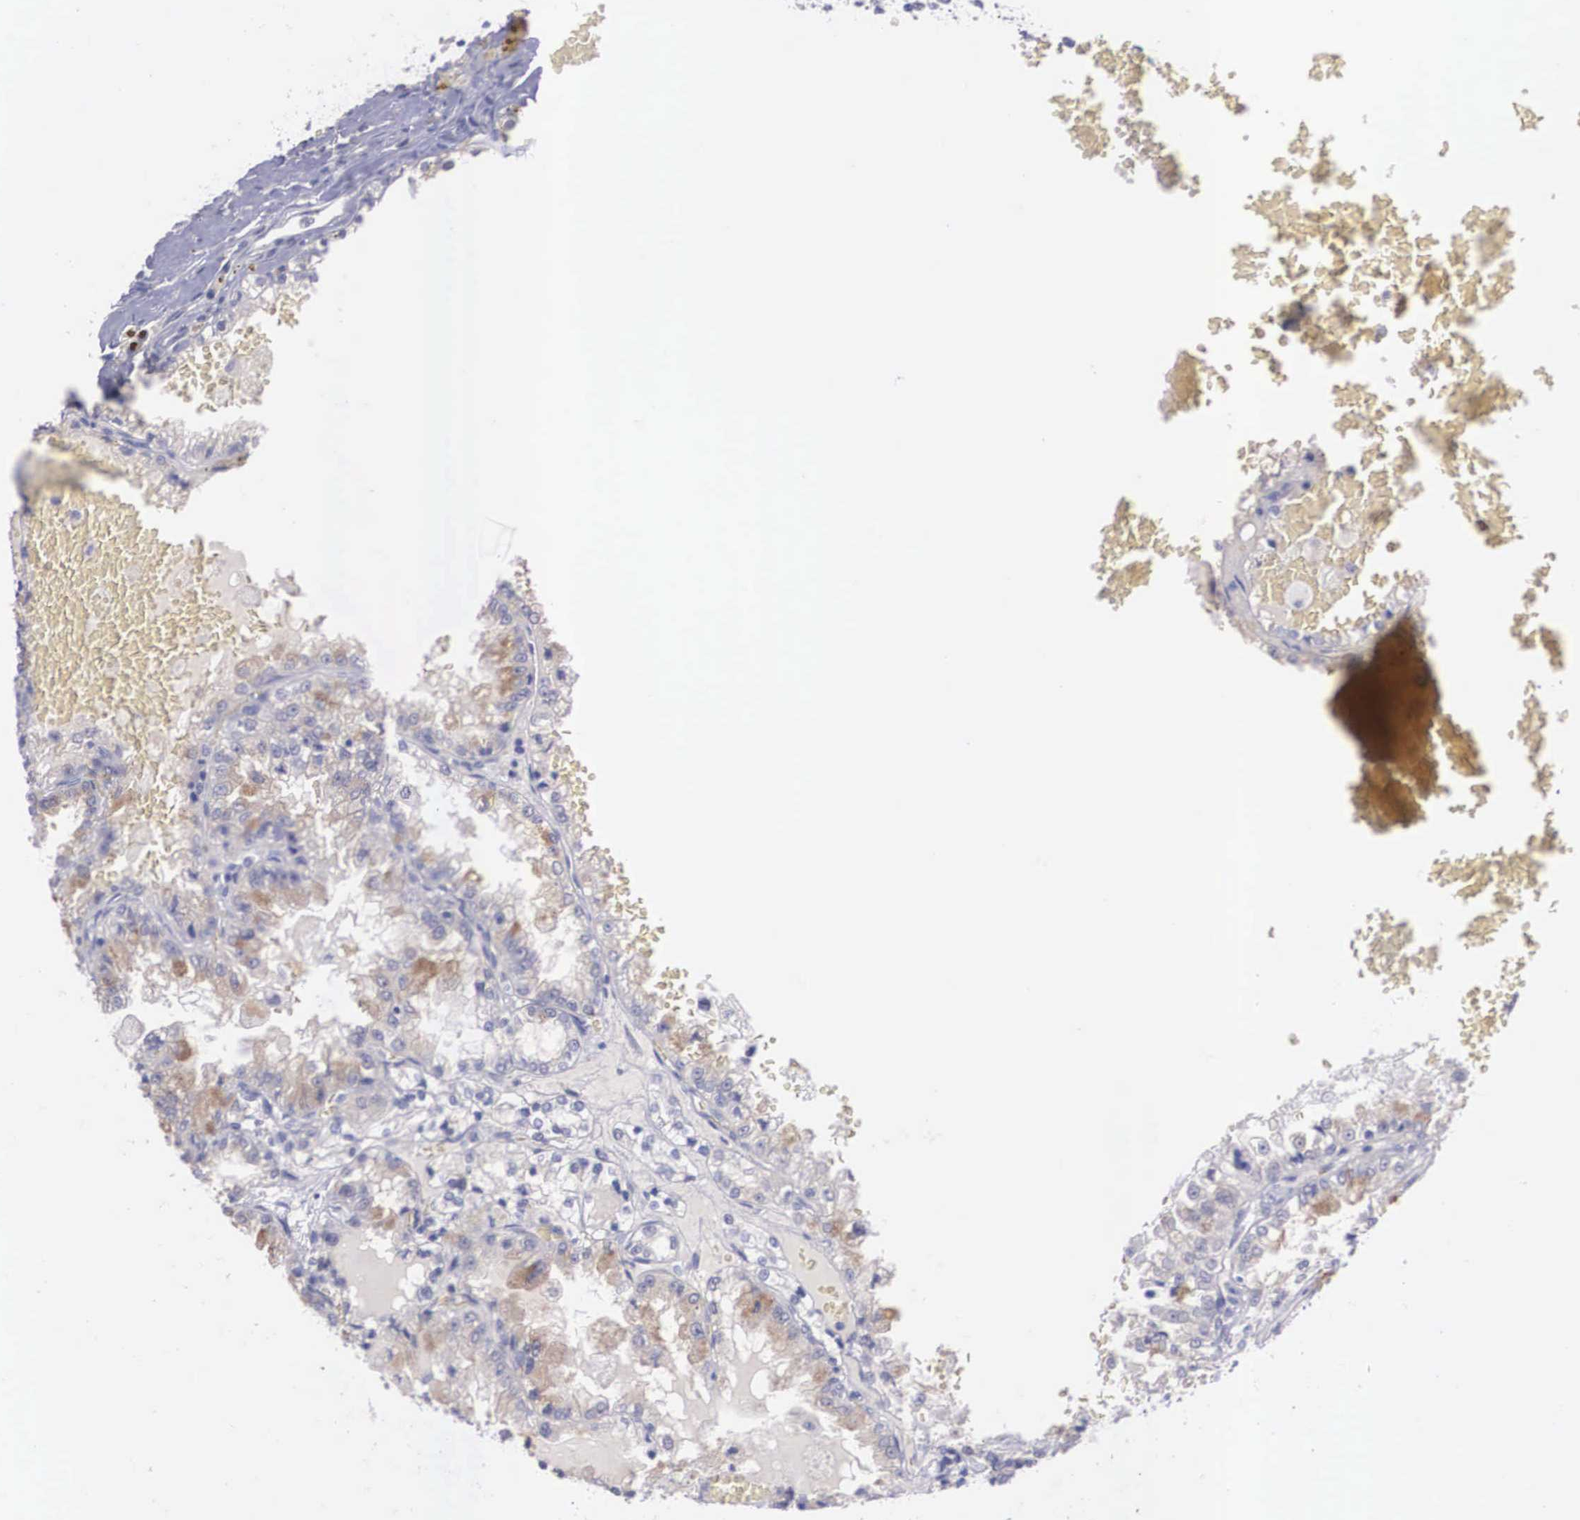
{"staining": {"intensity": "moderate", "quantity": "<25%", "location": "cytoplasmic/membranous"}, "tissue": "renal cancer", "cell_type": "Tumor cells", "image_type": "cancer", "snomed": [{"axis": "morphology", "description": "Adenocarcinoma, NOS"}, {"axis": "topography", "description": "Kidney"}], "caption": "Immunohistochemistry histopathology image of neoplastic tissue: human renal adenocarcinoma stained using immunohistochemistry (IHC) shows low levels of moderate protein expression localized specifically in the cytoplasmic/membranous of tumor cells, appearing as a cytoplasmic/membranous brown color.", "gene": "REPS2", "patient": {"sex": "female", "age": 56}}